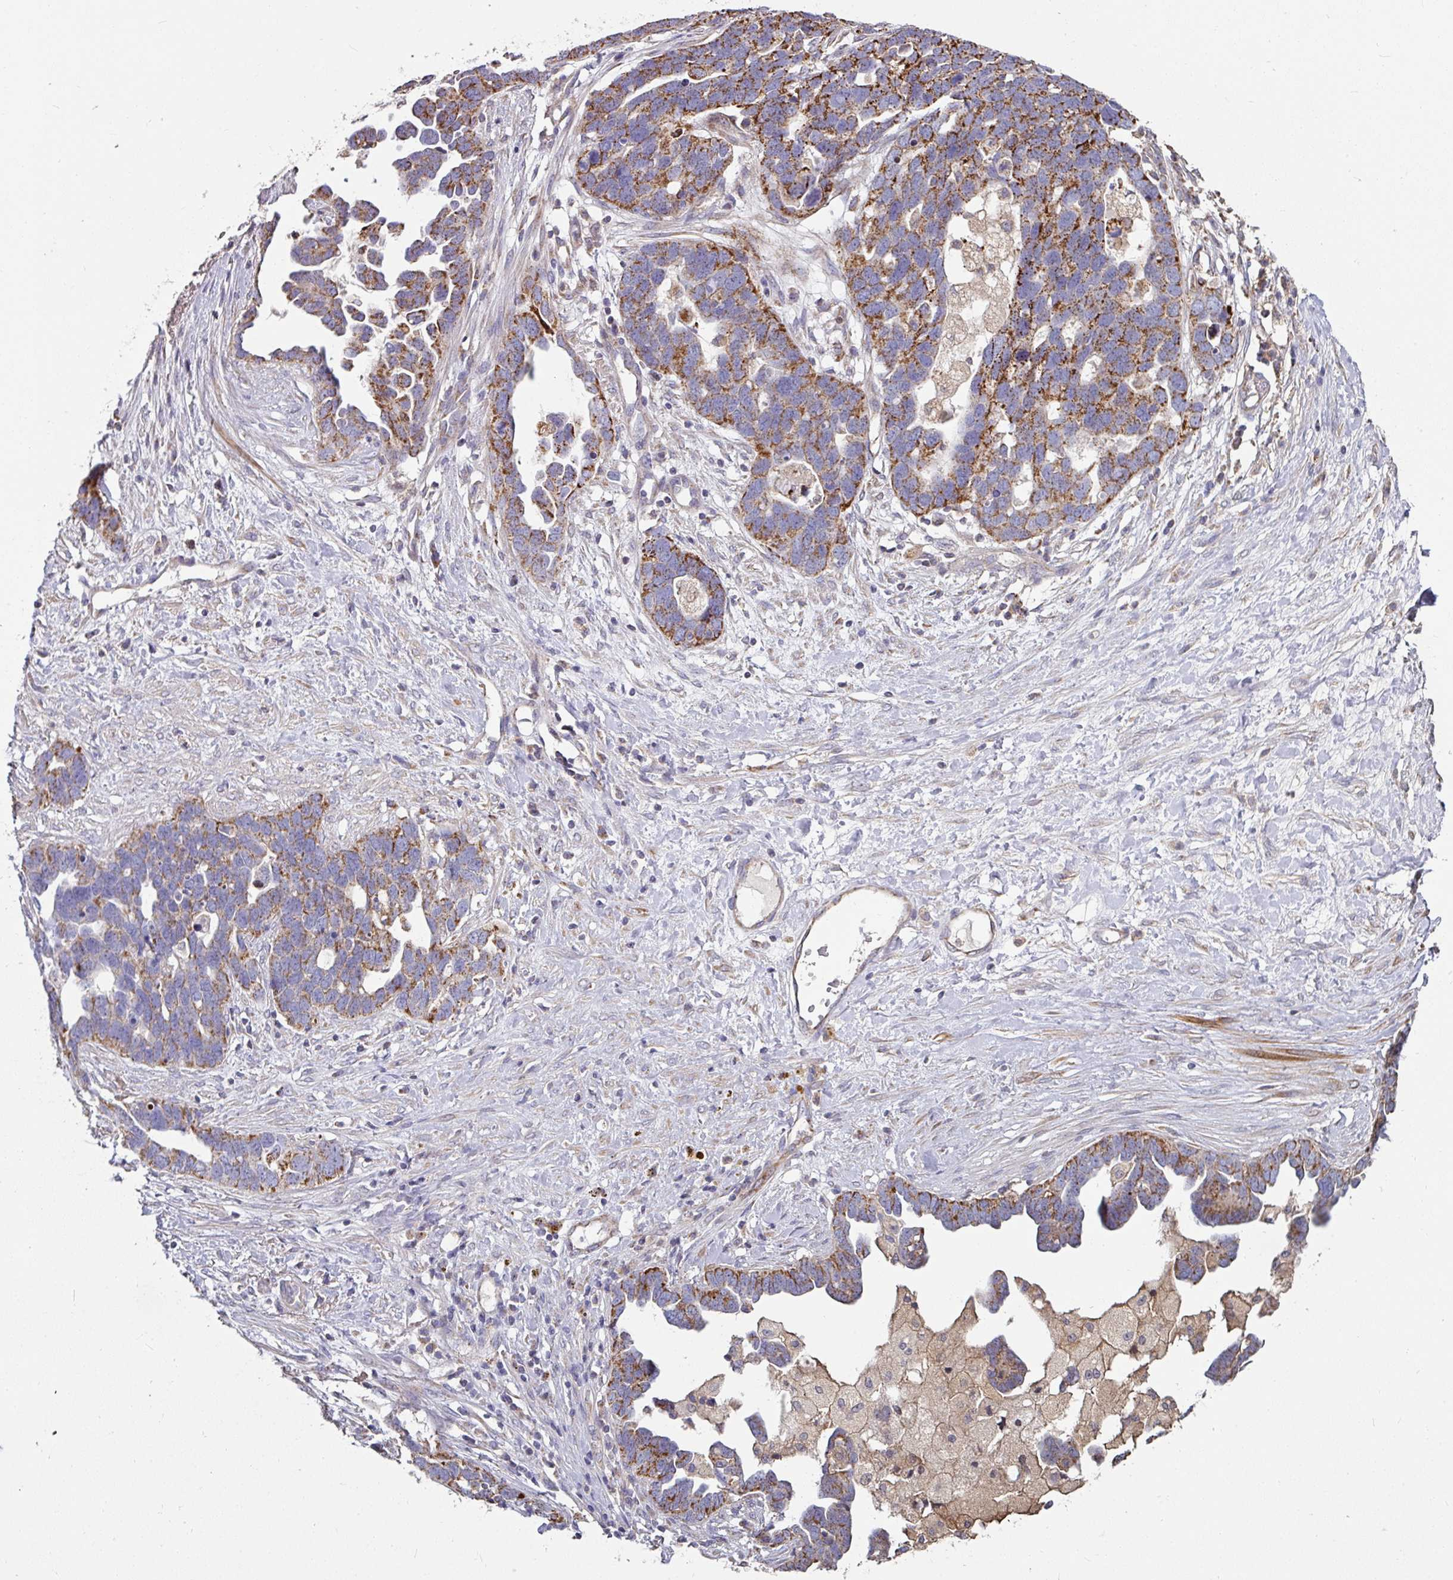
{"staining": {"intensity": "strong", "quantity": "25%-75%", "location": "cytoplasmic/membranous"}, "tissue": "ovarian cancer", "cell_type": "Tumor cells", "image_type": "cancer", "snomed": [{"axis": "morphology", "description": "Cystadenocarcinoma, serous, NOS"}, {"axis": "topography", "description": "Ovary"}], "caption": "Ovarian cancer (serous cystadenocarcinoma) tissue shows strong cytoplasmic/membranous positivity in approximately 25%-75% of tumor cells, visualized by immunohistochemistry.", "gene": "OR2D3", "patient": {"sex": "female", "age": 54}}